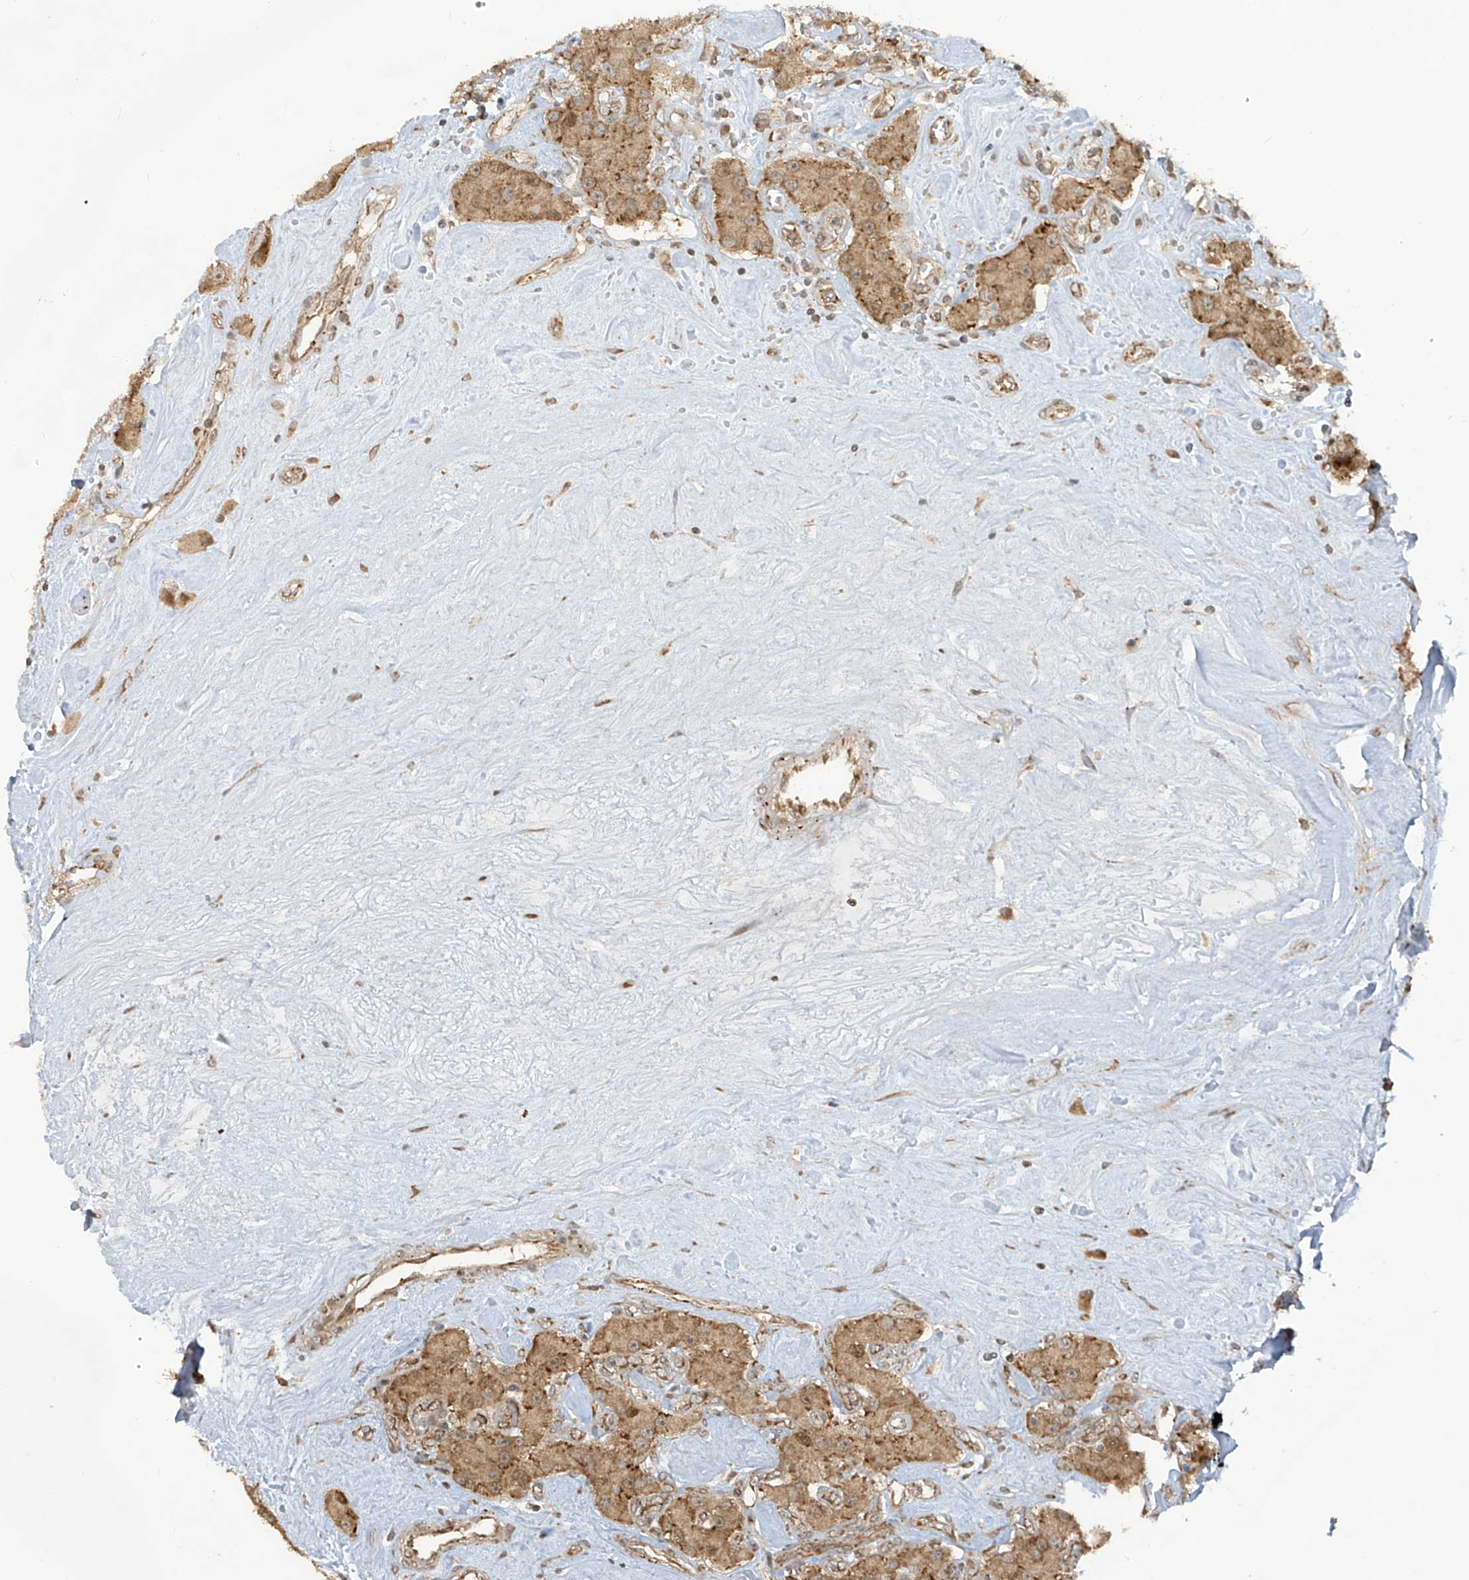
{"staining": {"intensity": "moderate", "quantity": ">75%", "location": "cytoplasmic/membranous"}, "tissue": "carcinoid", "cell_type": "Tumor cells", "image_type": "cancer", "snomed": [{"axis": "morphology", "description": "Carcinoid, malignant, NOS"}, {"axis": "topography", "description": "Pancreas"}], "caption": "Malignant carcinoid tissue shows moderate cytoplasmic/membranous expression in about >75% of tumor cells", "gene": "TRIM67", "patient": {"sex": "male", "age": 41}}